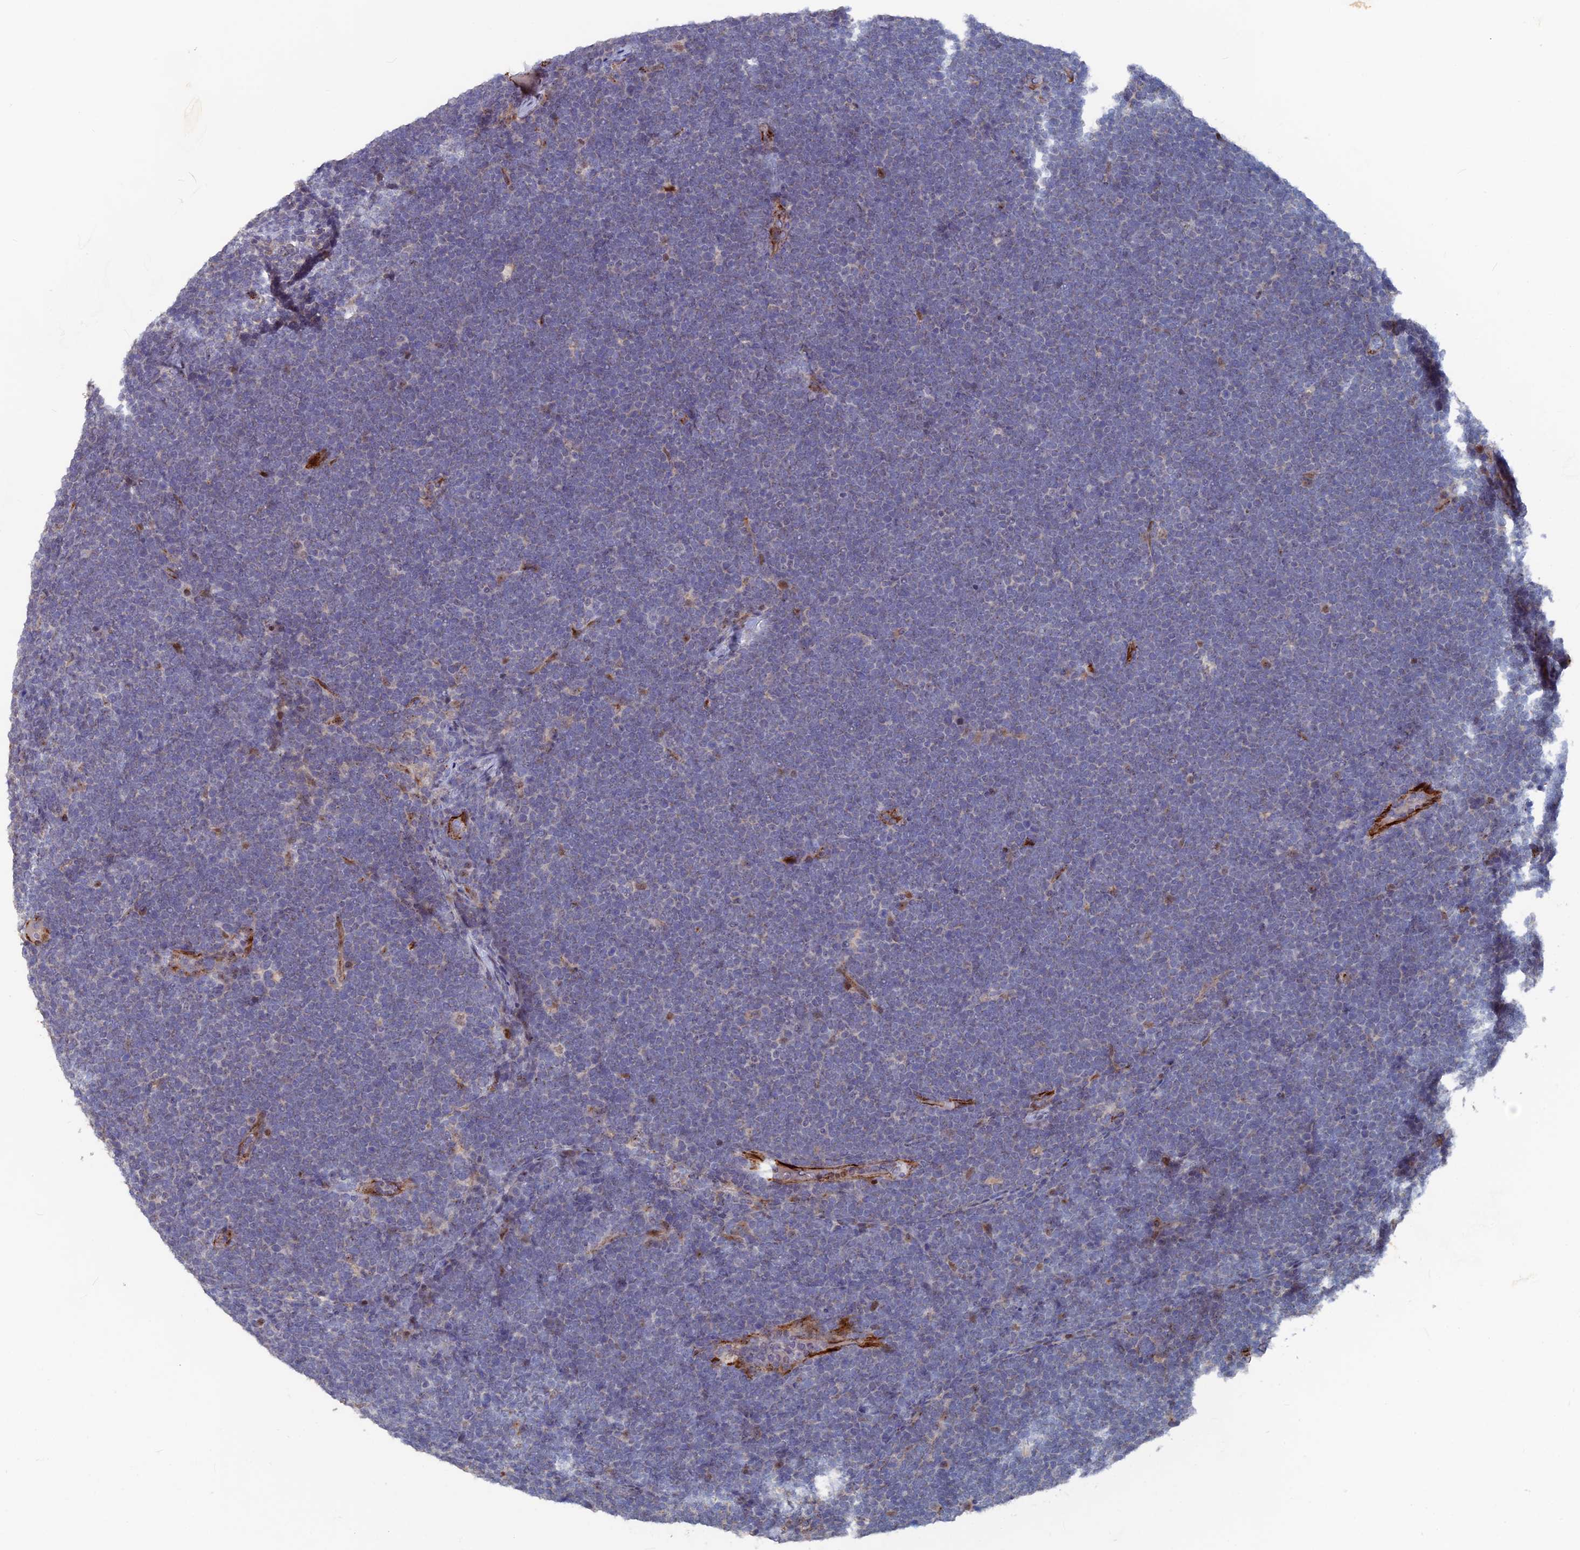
{"staining": {"intensity": "negative", "quantity": "none", "location": "none"}, "tissue": "lymphoma", "cell_type": "Tumor cells", "image_type": "cancer", "snomed": [{"axis": "morphology", "description": "Malignant lymphoma, non-Hodgkin's type, High grade"}, {"axis": "topography", "description": "Lymph node"}], "caption": "Immunohistochemistry (IHC) of malignant lymphoma, non-Hodgkin's type (high-grade) exhibits no expression in tumor cells. (IHC, brightfield microscopy, high magnification).", "gene": "SH3D21", "patient": {"sex": "male", "age": 13}}